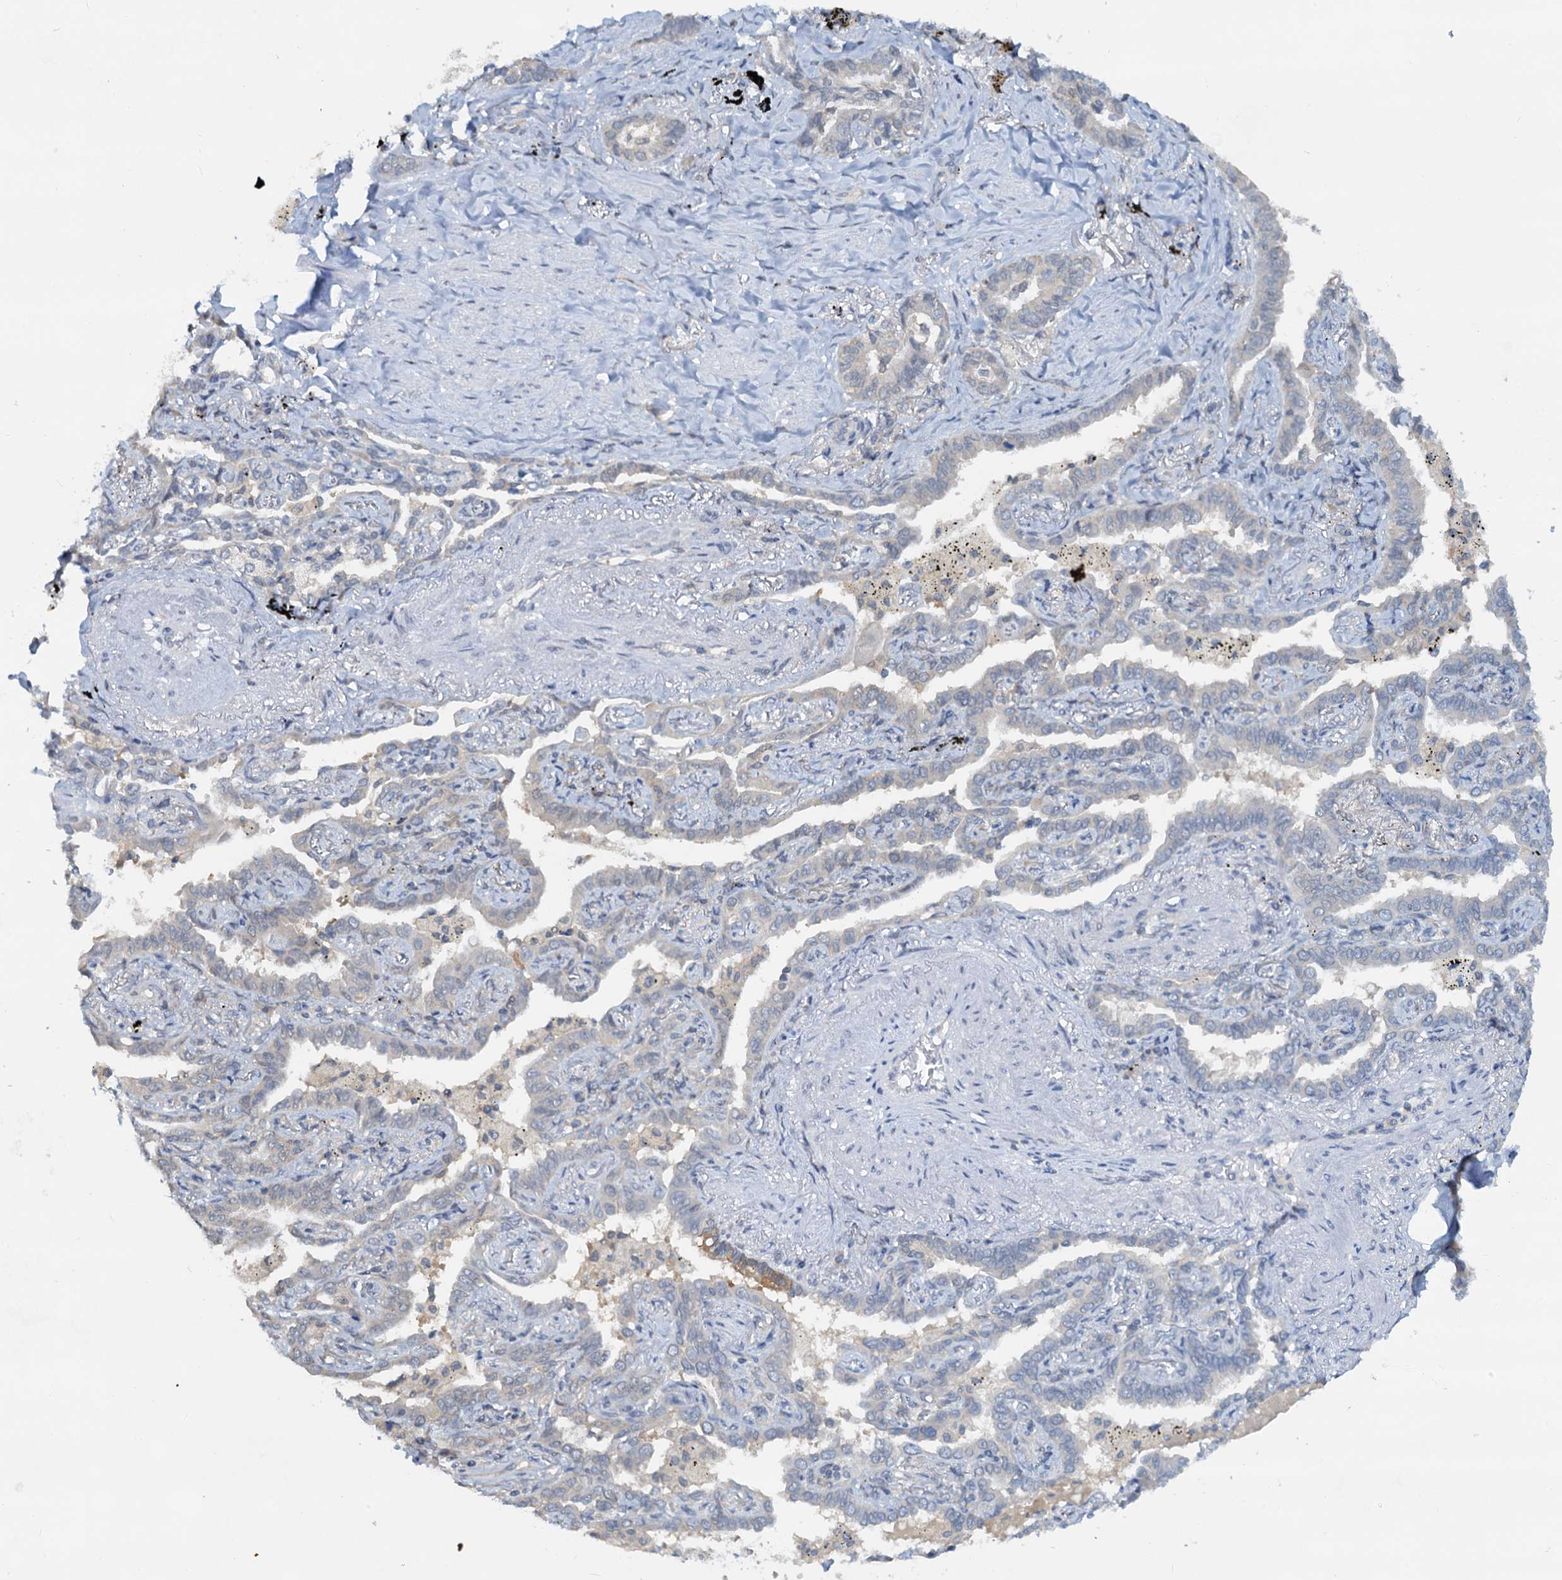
{"staining": {"intensity": "negative", "quantity": "none", "location": "none"}, "tissue": "lung cancer", "cell_type": "Tumor cells", "image_type": "cancer", "snomed": [{"axis": "morphology", "description": "Adenocarcinoma, NOS"}, {"axis": "topography", "description": "Lung"}], "caption": "Tumor cells are negative for brown protein staining in lung adenocarcinoma. Nuclei are stained in blue.", "gene": "PTGES3", "patient": {"sex": "male", "age": 67}}